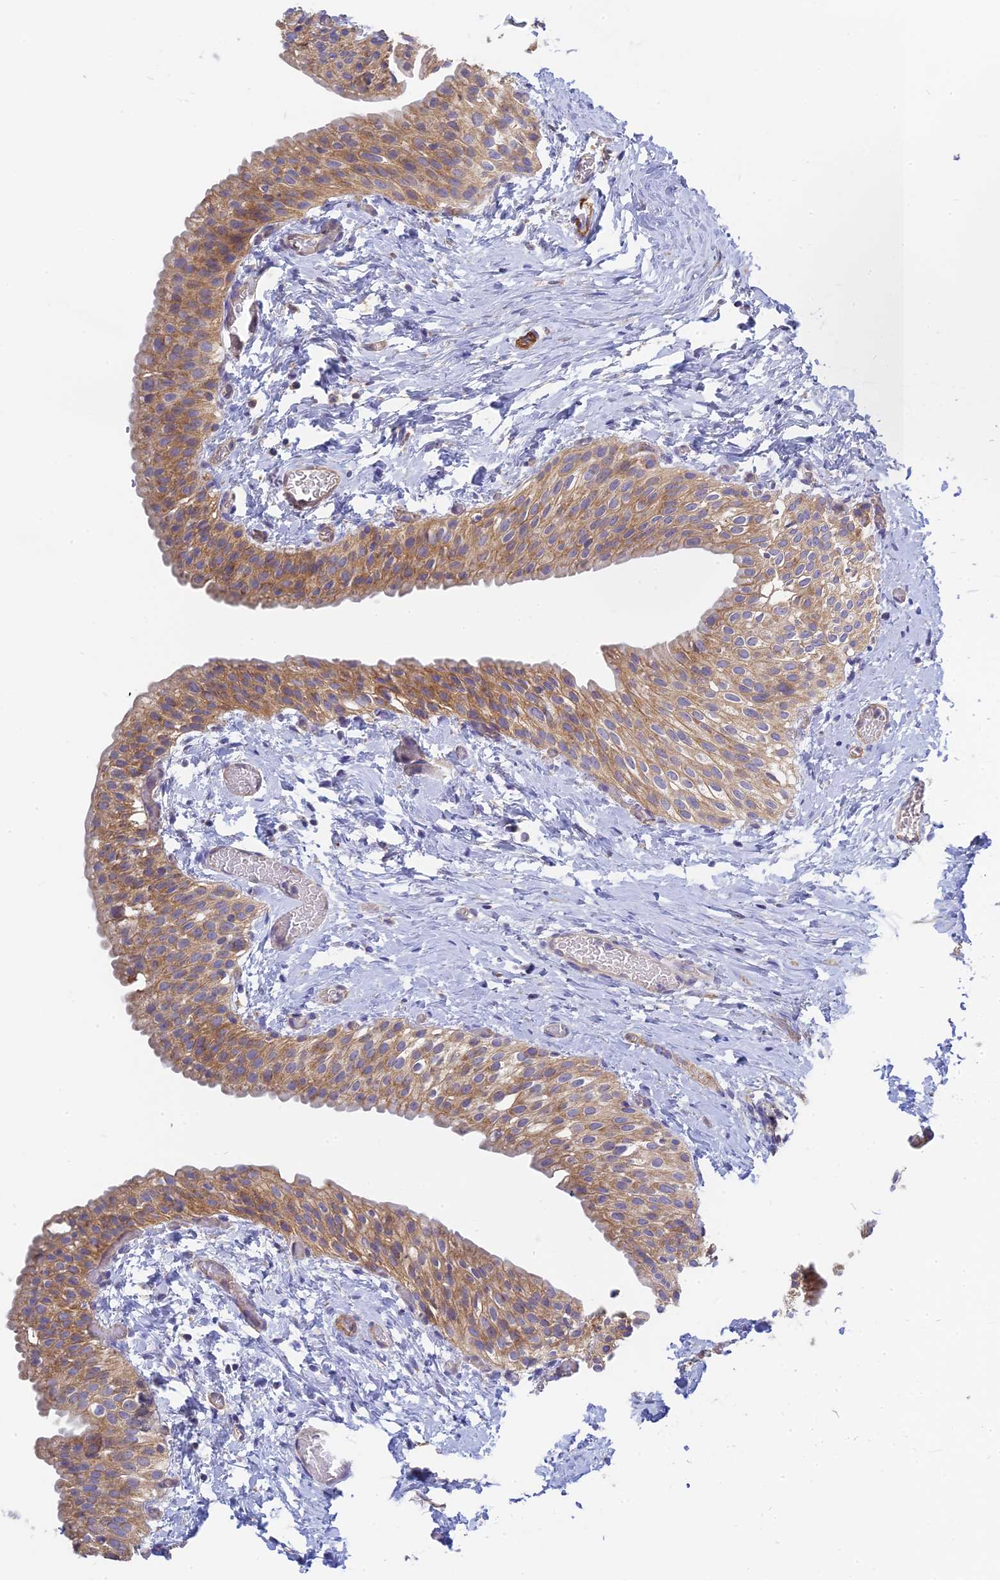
{"staining": {"intensity": "moderate", "quantity": ">75%", "location": "cytoplasmic/membranous"}, "tissue": "urinary bladder", "cell_type": "Urothelial cells", "image_type": "normal", "snomed": [{"axis": "morphology", "description": "Normal tissue, NOS"}, {"axis": "topography", "description": "Urinary bladder"}], "caption": "Human urinary bladder stained with a brown dye shows moderate cytoplasmic/membranous positive expression in about >75% of urothelial cells.", "gene": "MRPL15", "patient": {"sex": "male", "age": 1}}